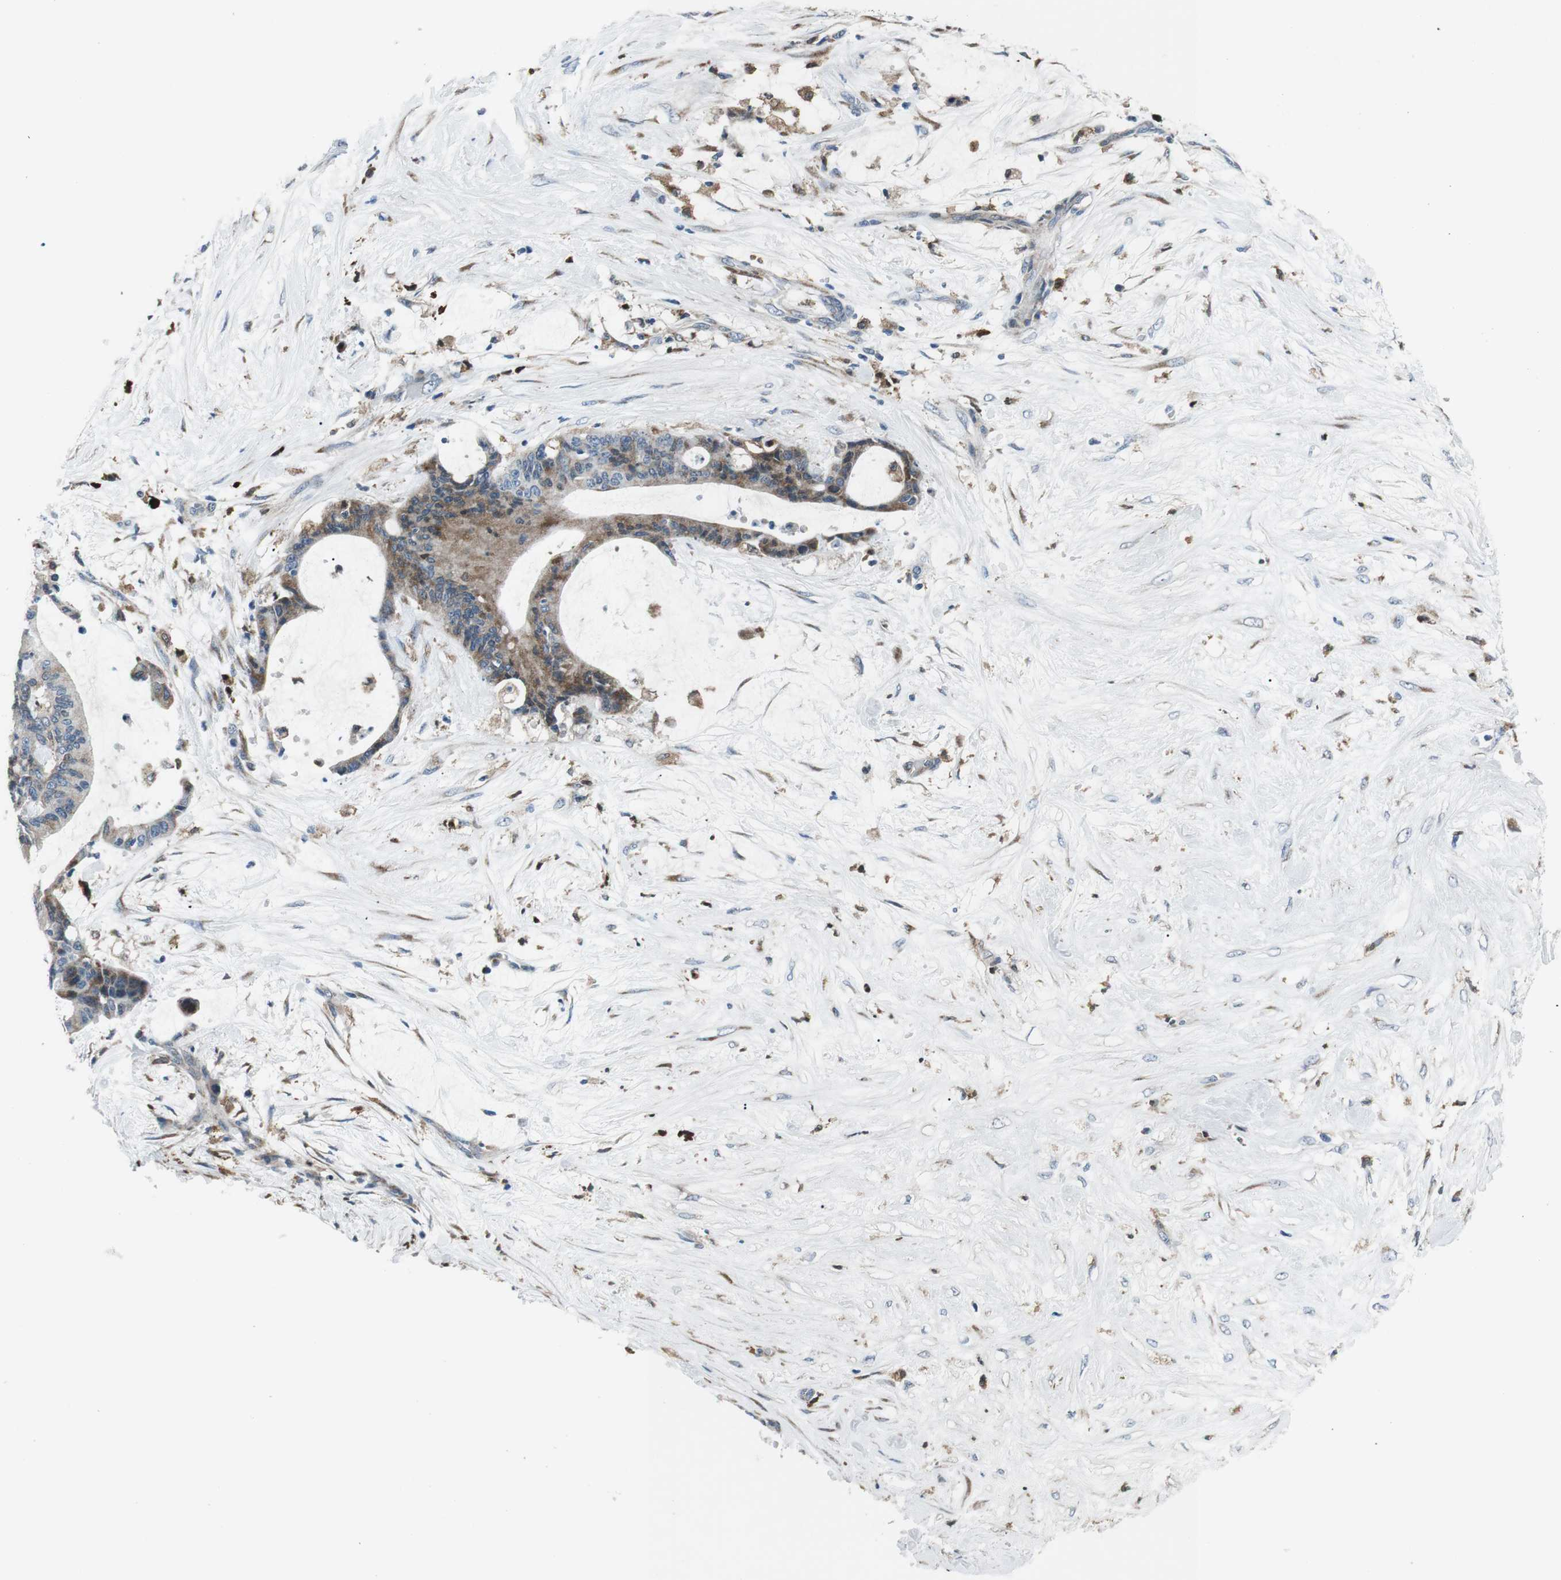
{"staining": {"intensity": "moderate", "quantity": "25%-75%", "location": "cytoplasmic/membranous"}, "tissue": "liver cancer", "cell_type": "Tumor cells", "image_type": "cancer", "snomed": [{"axis": "morphology", "description": "Cholangiocarcinoma"}, {"axis": "topography", "description": "Liver"}], "caption": "High-magnification brightfield microscopy of liver cancer (cholangiocarcinoma) stained with DAB (3,3'-diaminobenzidine) (brown) and counterstained with hematoxylin (blue). tumor cells exhibit moderate cytoplasmic/membranous expression is seen in about25%-75% of cells.", "gene": "BLNK", "patient": {"sex": "female", "age": 73}}